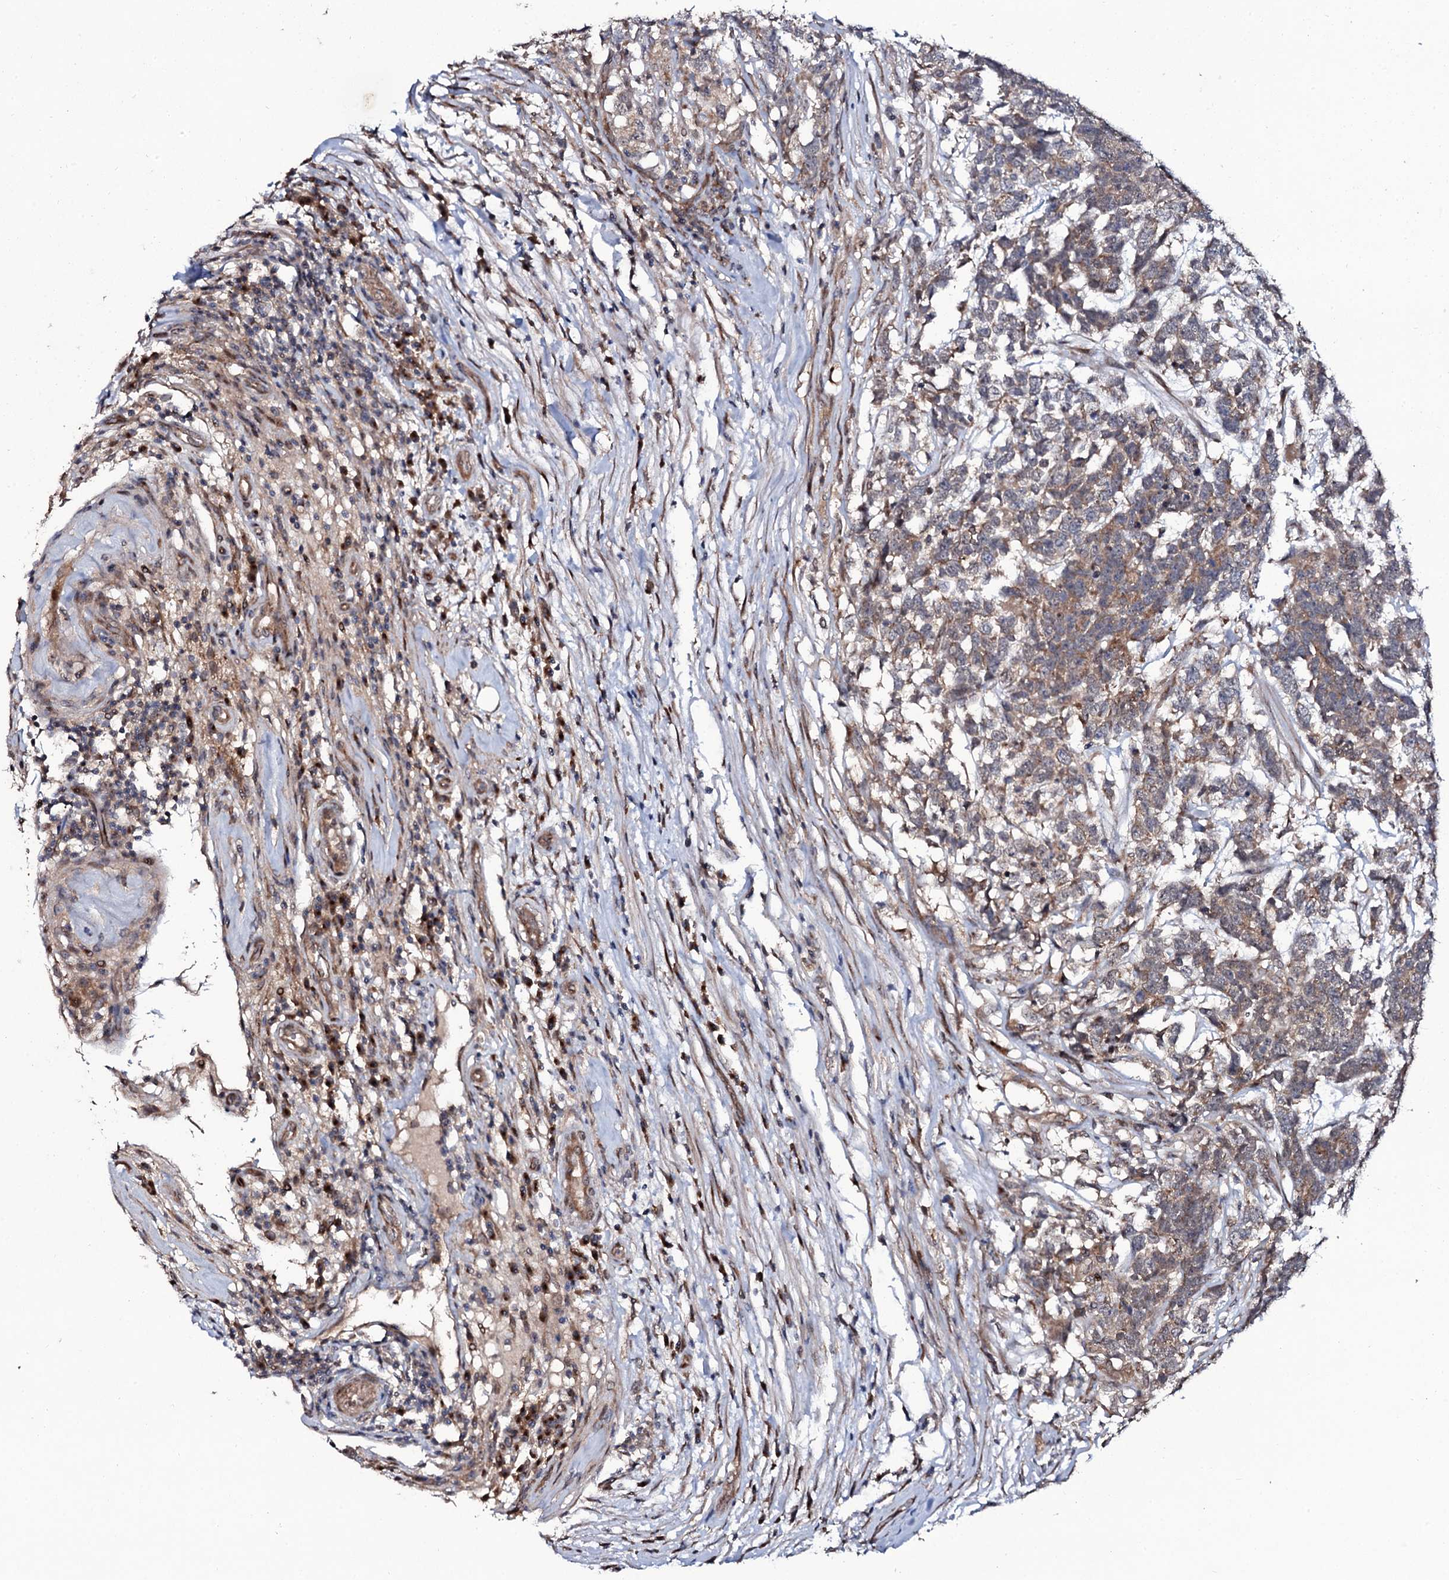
{"staining": {"intensity": "weak", "quantity": ">75%", "location": "cytoplasmic/membranous"}, "tissue": "testis cancer", "cell_type": "Tumor cells", "image_type": "cancer", "snomed": [{"axis": "morphology", "description": "Carcinoma, Embryonal, NOS"}, {"axis": "topography", "description": "Testis"}], "caption": "This photomicrograph shows embryonal carcinoma (testis) stained with IHC to label a protein in brown. The cytoplasmic/membranous of tumor cells show weak positivity for the protein. Nuclei are counter-stained blue.", "gene": "COG6", "patient": {"sex": "male", "age": 26}}